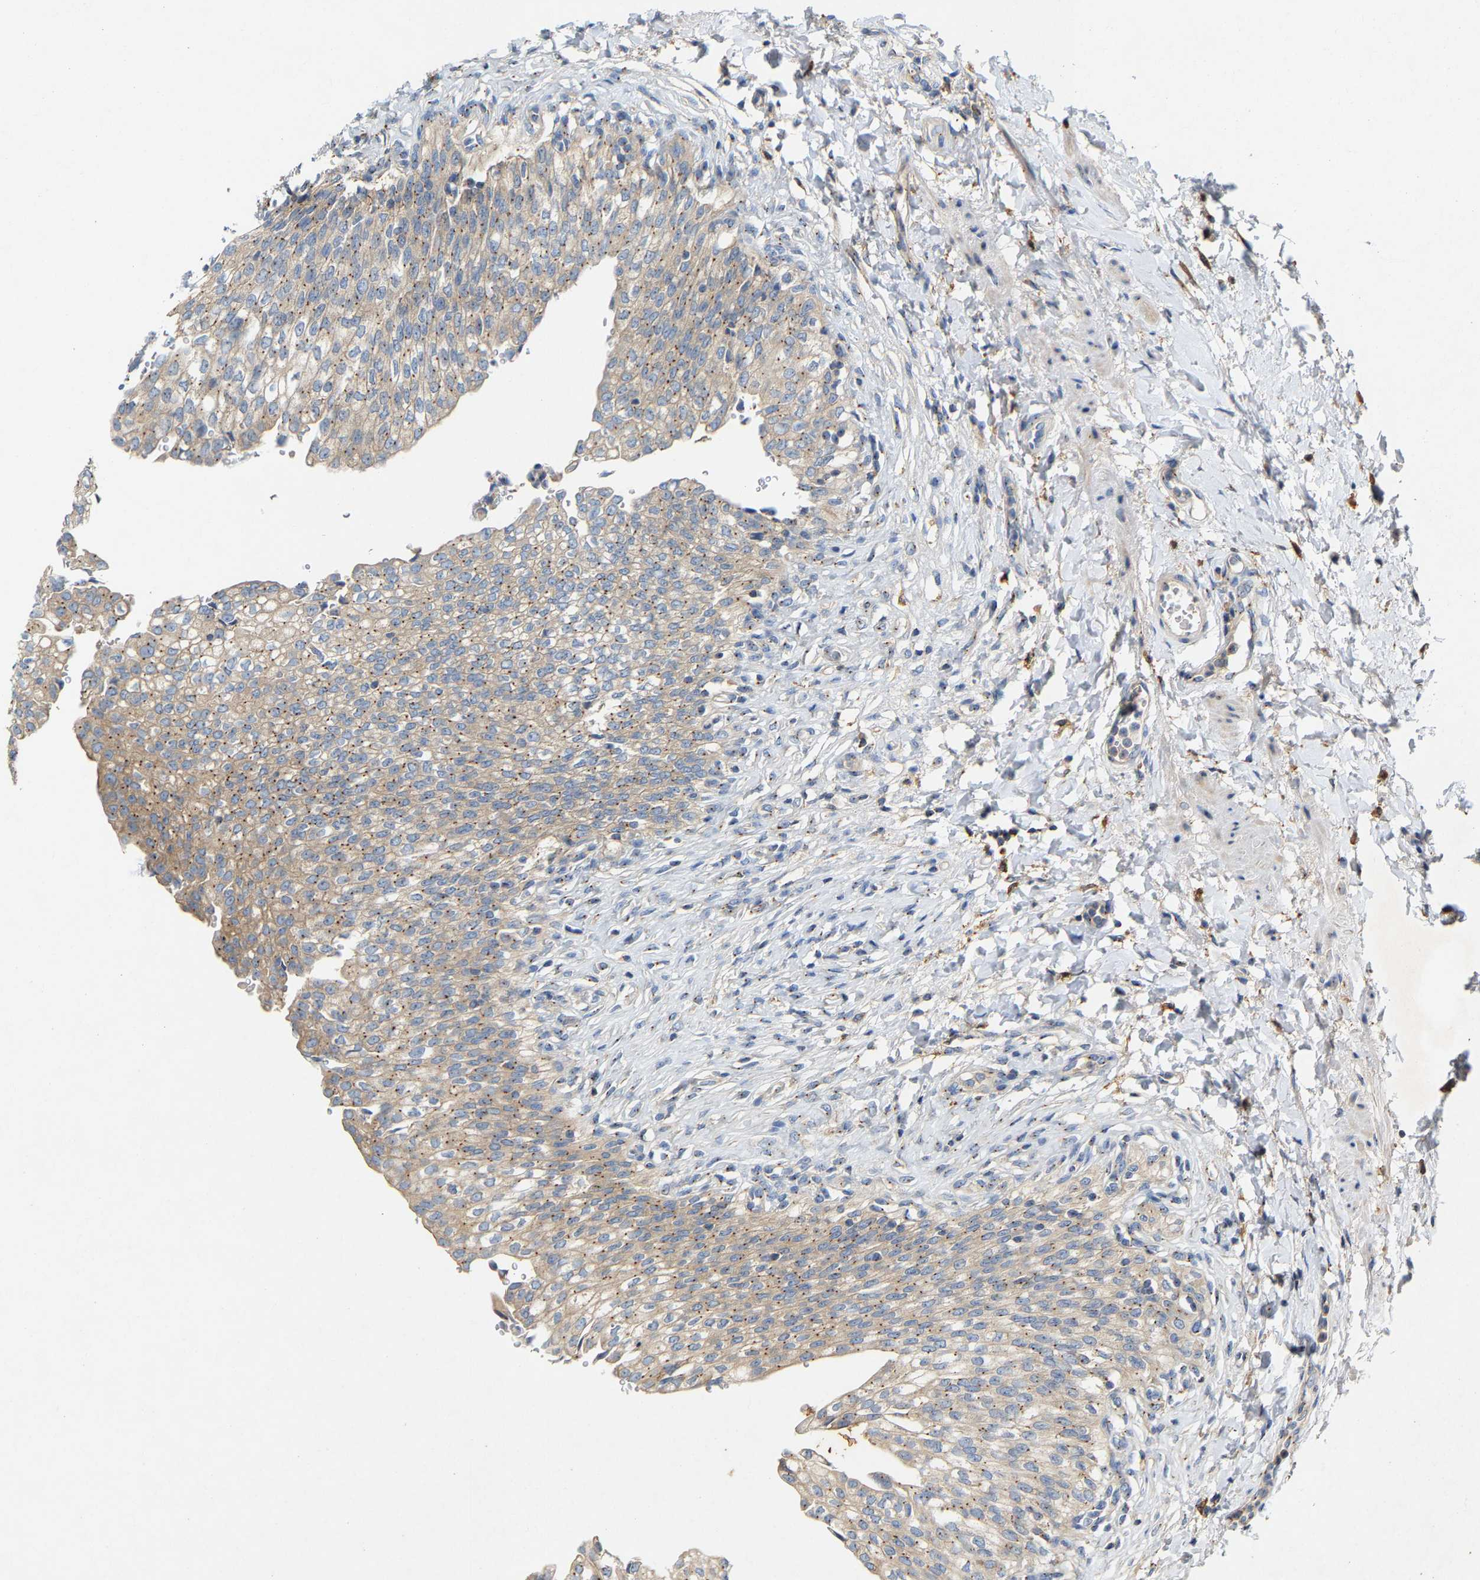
{"staining": {"intensity": "moderate", "quantity": ">75%", "location": "cytoplasmic/membranous"}, "tissue": "urinary bladder", "cell_type": "Urothelial cells", "image_type": "normal", "snomed": [{"axis": "morphology", "description": "Urothelial carcinoma, High grade"}, {"axis": "topography", "description": "Urinary bladder"}], "caption": "Immunohistochemical staining of unremarkable urinary bladder displays >75% levels of moderate cytoplasmic/membranous protein staining in about >75% of urothelial cells. The staining was performed using DAB (3,3'-diaminobenzidine), with brown indicating positive protein expression. Nuclei are stained blue with hematoxylin.", "gene": "PCNT", "patient": {"sex": "male", "age": 46}}